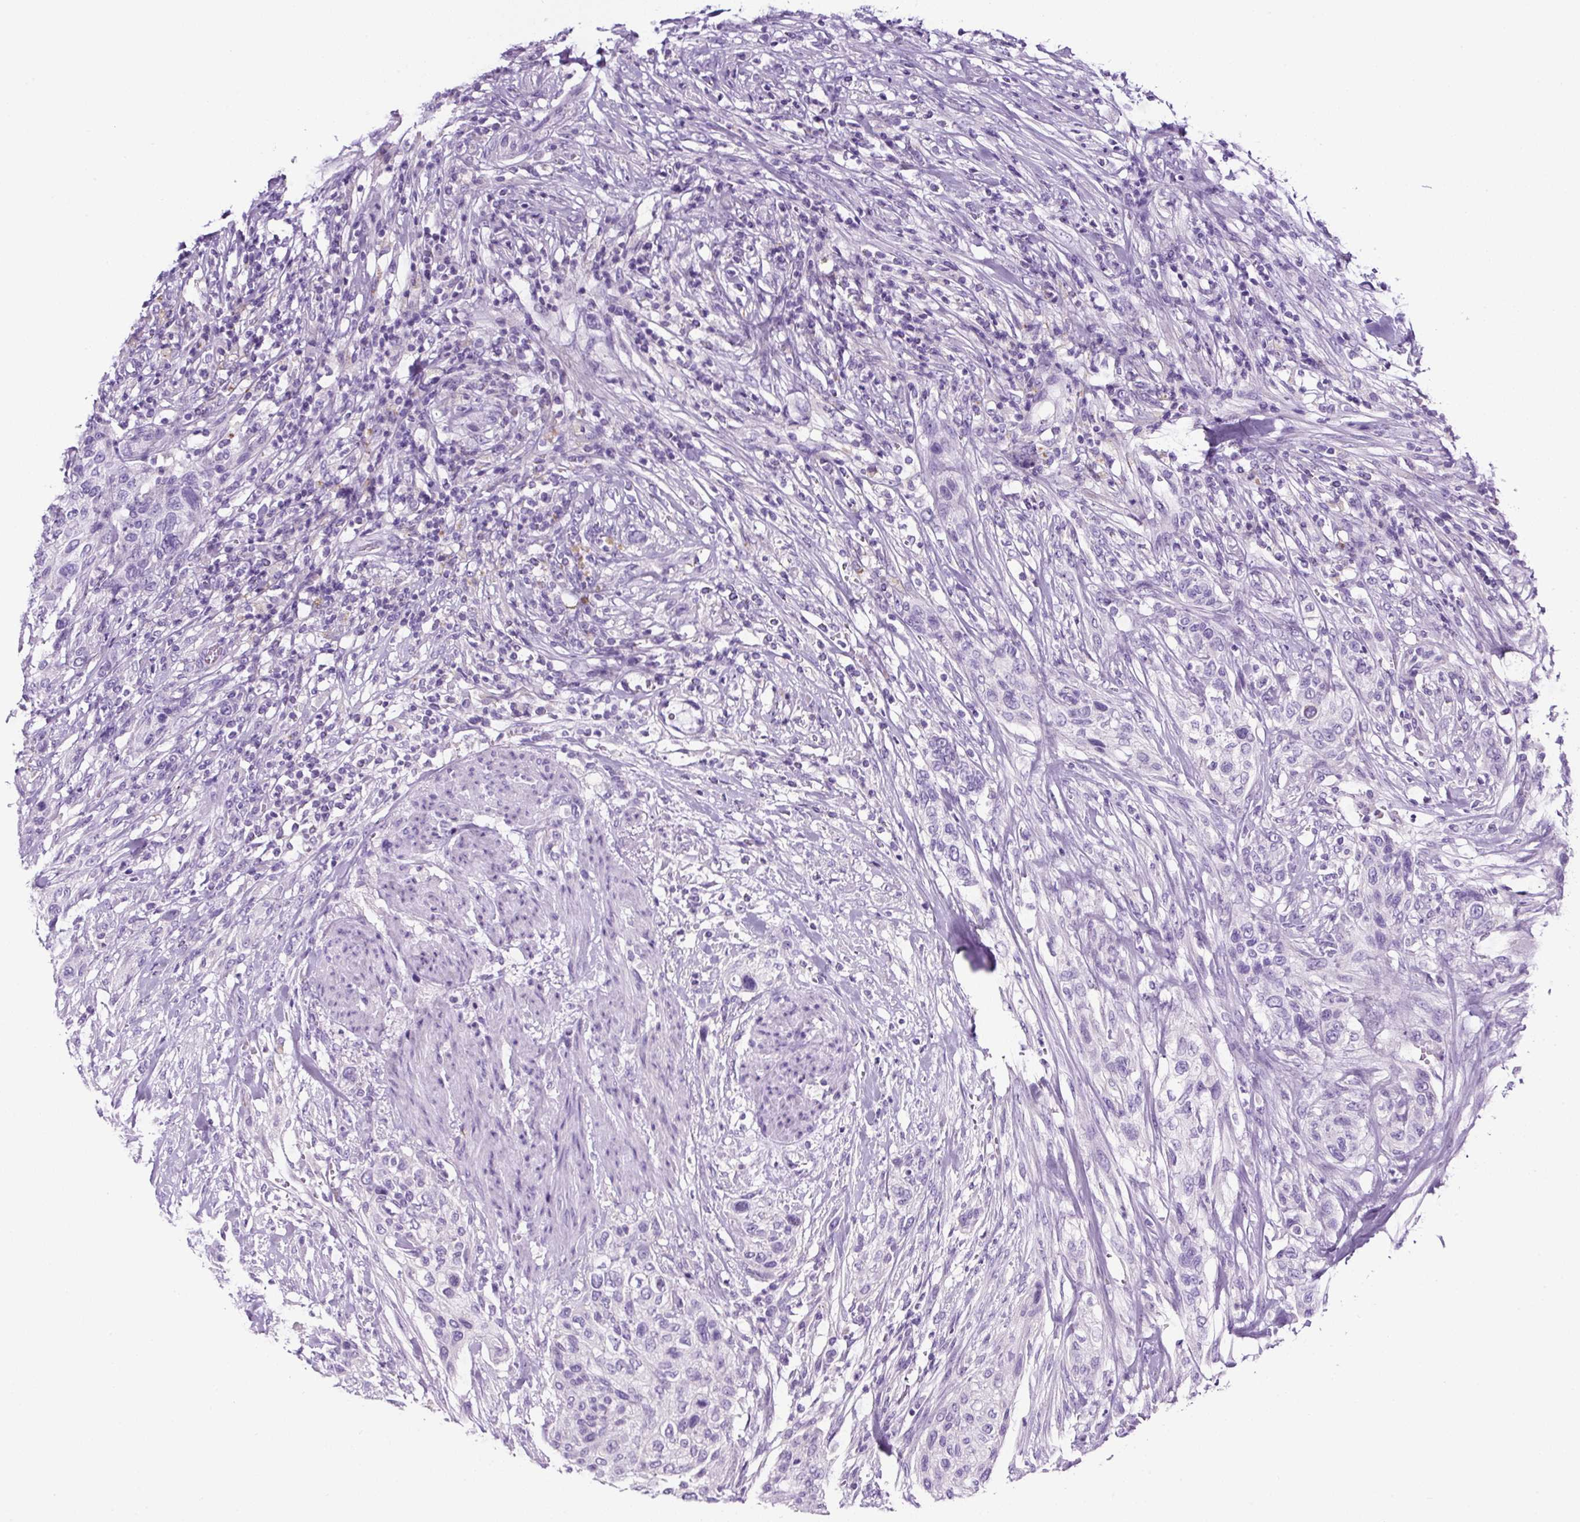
{"staining": {"intensity": "negative", "quantity": "none", "location": "none"}, "tissue": "urothelial cancer", "cell_type": "Tumor cells", "image_type": "cancer", "snomed": [{"axis": "morphology", "description": "Urothelial carcinoma, High grade"}, {"axis": "topography", "description": "Urinary bladder"}], "caption": "Tumor cells are negative for brown protein staining in urothelial cancer. (Brightfield microscopy of DAB (3,3'-diaminobenzidine) IHC at high magnification).", "gene": "SP8", "patient": {"sex": "male", "age": 35}}